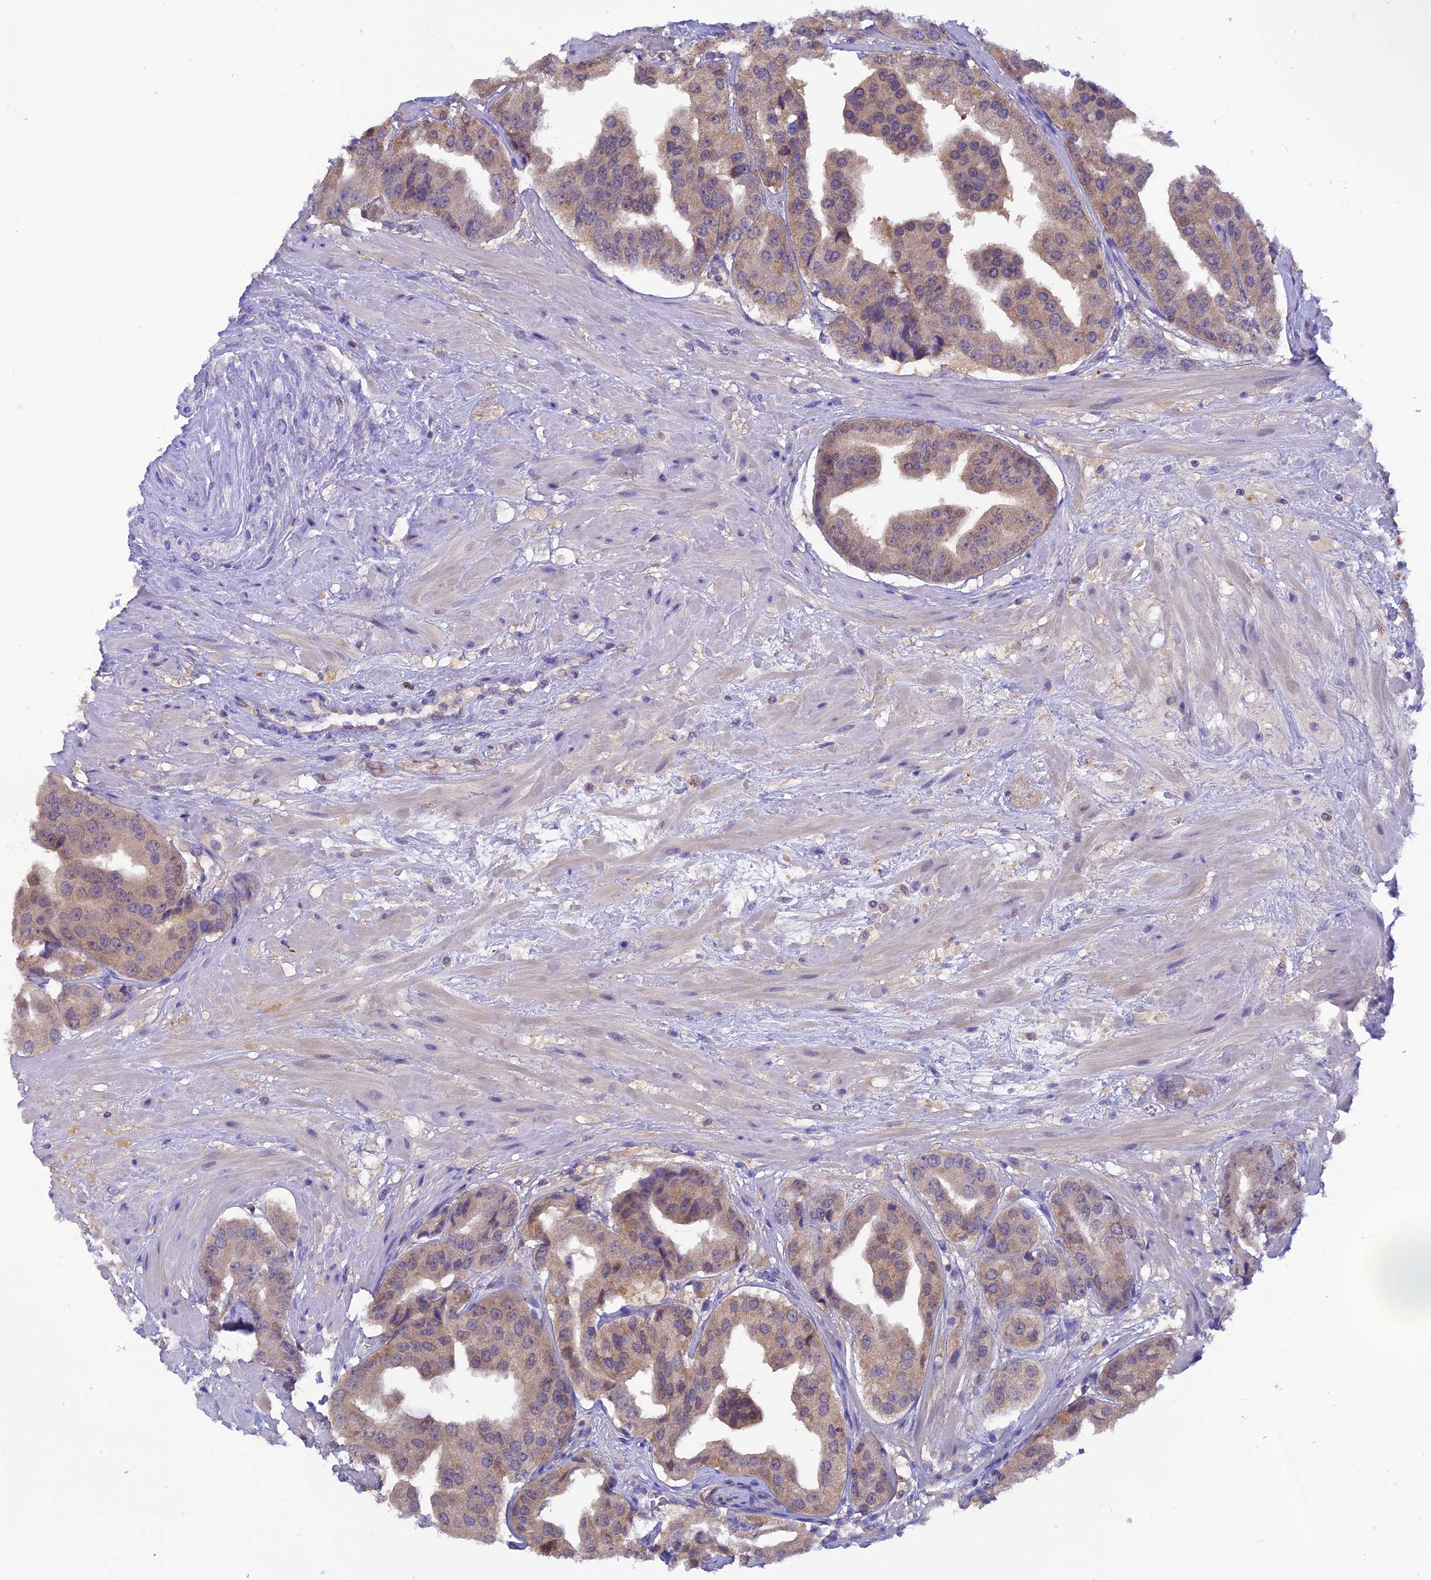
{"staining": {"intensity": "weak", "quantity": "25%-75%", "location": "cytoplasmic/membranous"}, "tissue": "prostate cancer", "cell_type": "Tumor cells", "image_type": "cancer", "snomed": [{"axis": "morphology", "description": "Adenocarcinoma, High grade"}, {"axis": "topography", "description": "Prostate"}], "caption": "This image displays IHC staining of prostate cancer, with low weak cytoplasmic/membranous positivity in approximately 25%-75% of tumor cells.", "gene": "HDHD2", "patient": {"sex": "male", "age": 63}}